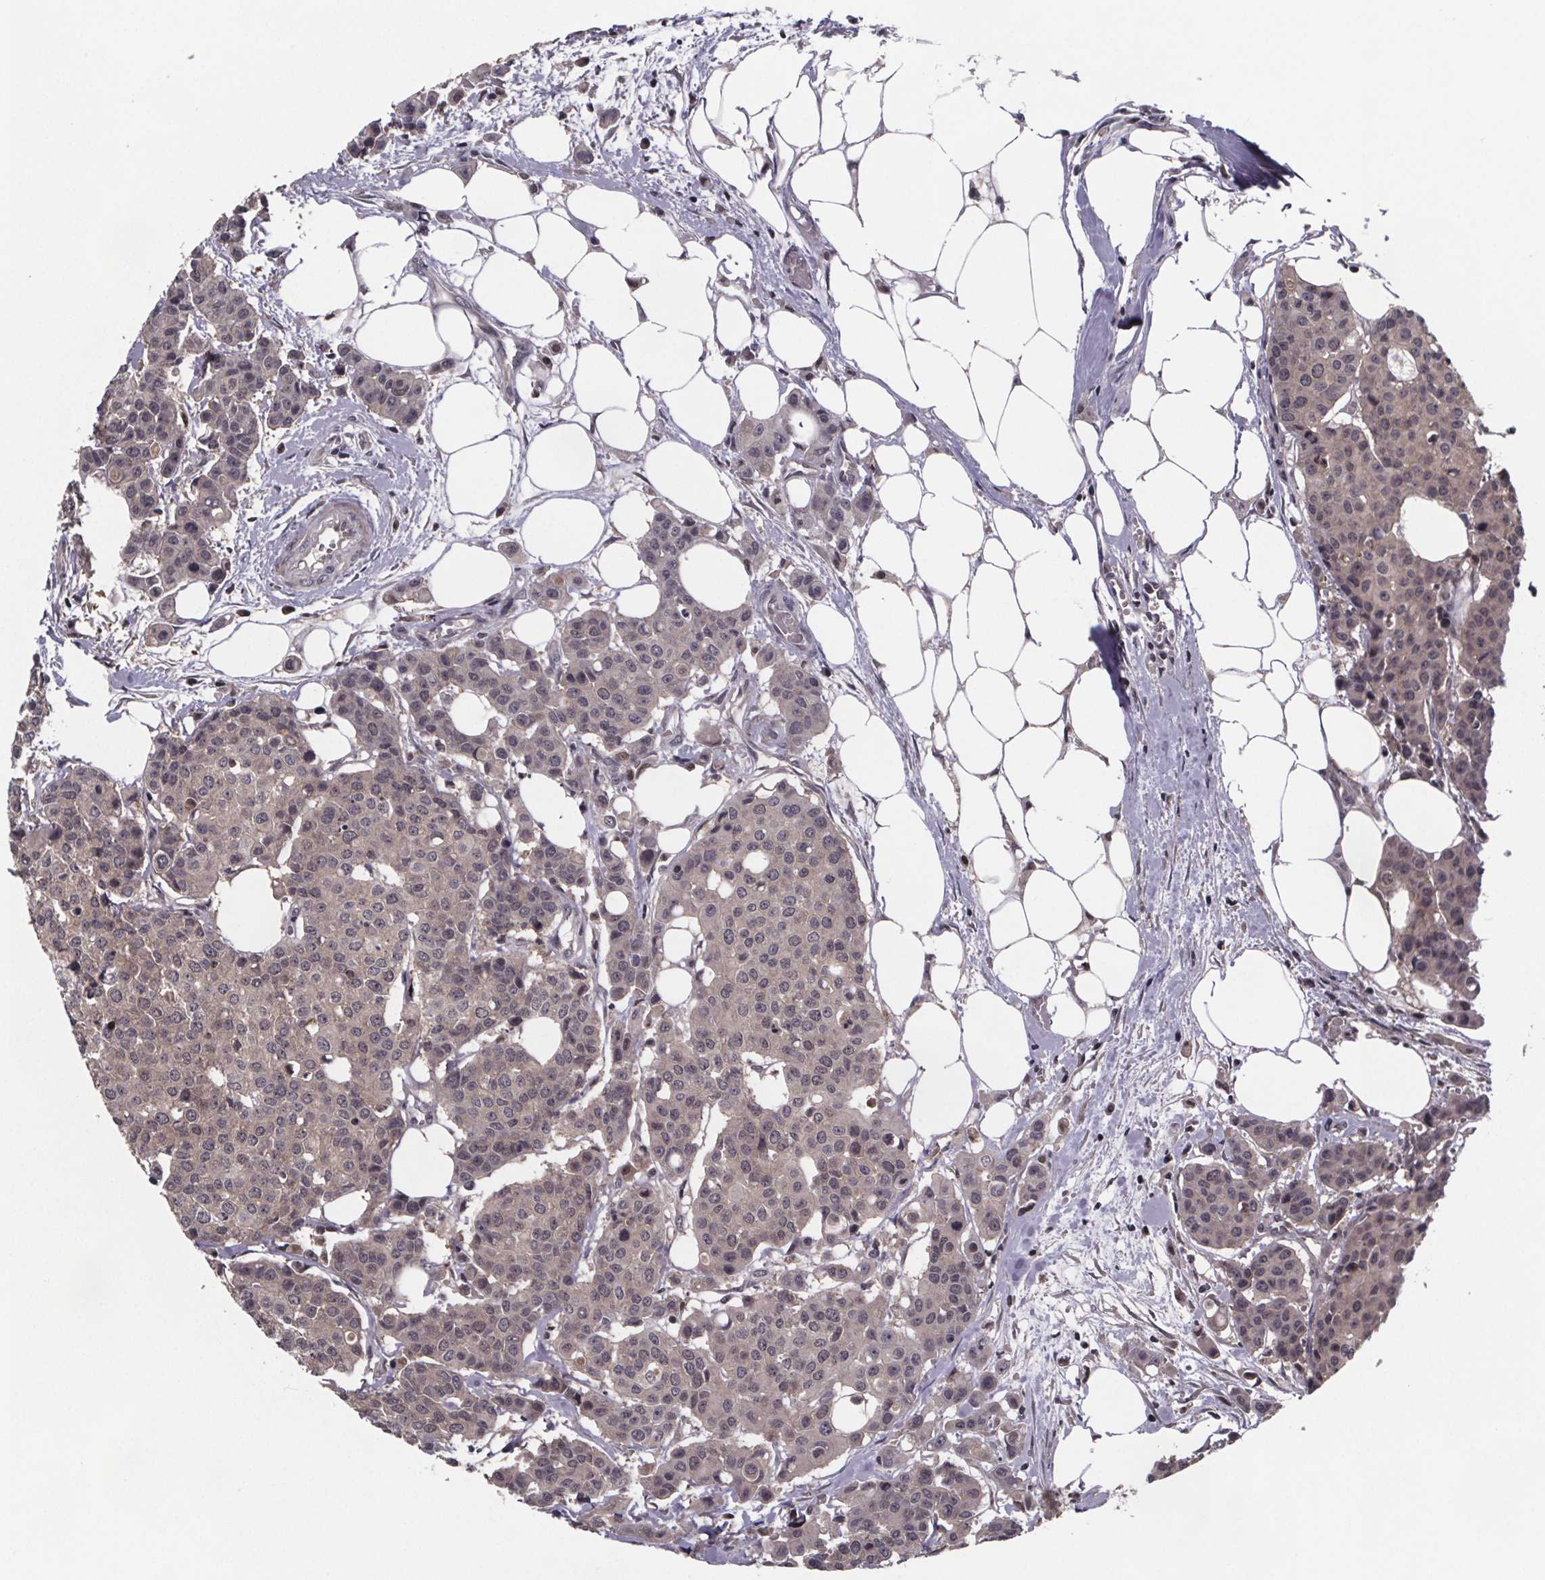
{"staining": {"intensity": "negative", "quantity": "none", "location": "none"}, "tissue": "carcinoid", "cell_type": "Tumor cells", "image_type": "cancer", "snomed": [{"axis": "morphology", "description": "Carcinoid, malignant, NOS"}, {"axis": "topography", "description": "Colon"}], "caption": "This photomicrograph is of carcinoid (malignant) stained with IHC to label a protein in brown with the nuclei are counter-stained blue. There is no positivity in tumor cells. Nuclei are stained in blue.", "gene": "FN3KRP", "patient": {"sex": "male", "age": 81}}